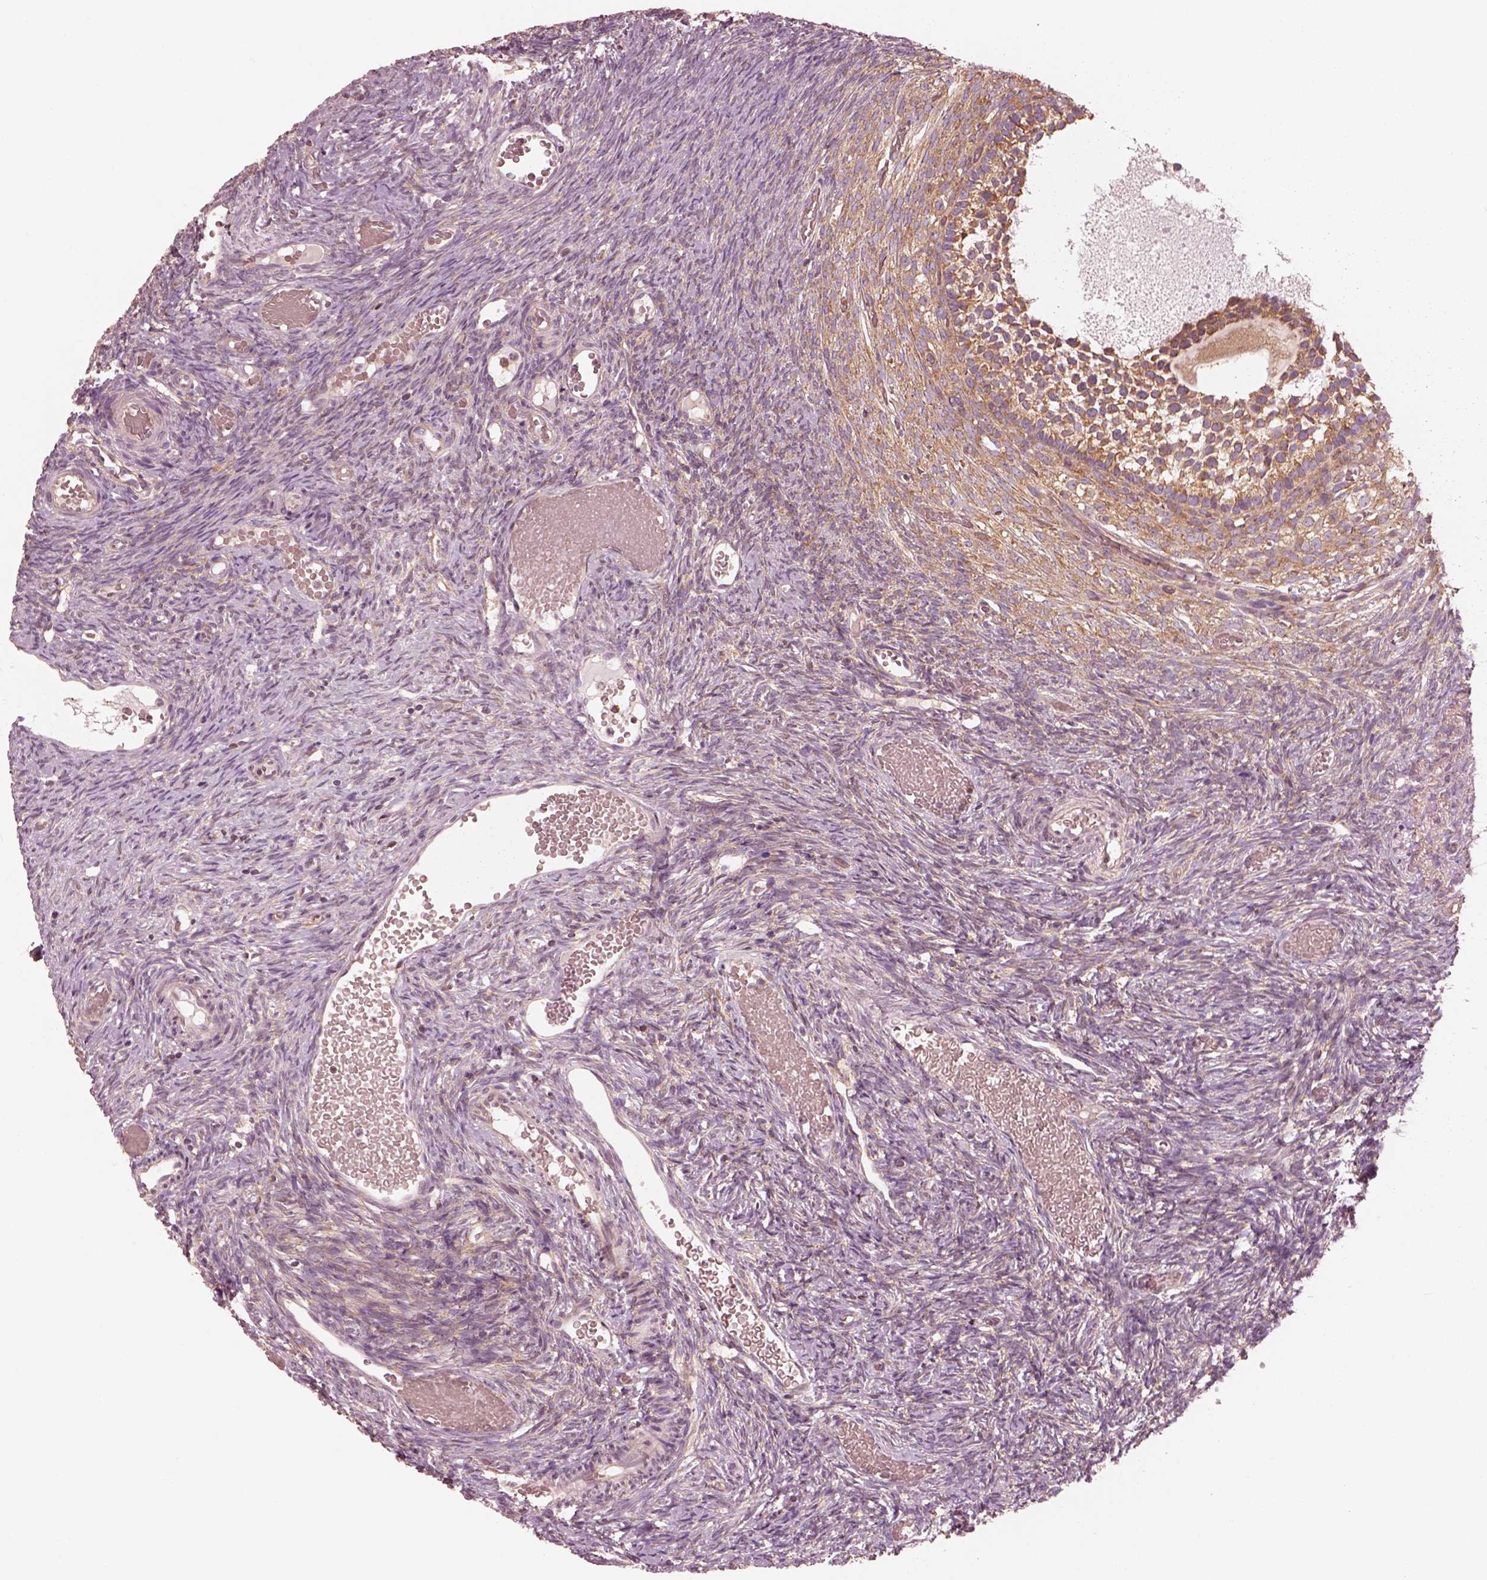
{"staining": {"intensity": "moderate", "quantity": ">75%", "location": "cytoplasmic/membranous"}, "tissue": "ovary", "cell_type": "Follicle cells", "image_type": "normal", "snomed": [{"axis": "morphology", "description": "Normal tissue, NOS"}, {"axis": "topography", "description": "Ovary"}], "caption": "Immunohistochemical staining of unremarkable ovary demonstrates medium levels of moderate cytoplasmic/membranous positivity in approximately >75% of follicle cells.", "gene": "CNOT2", "patient": {"sex": "female", "age": 39}}